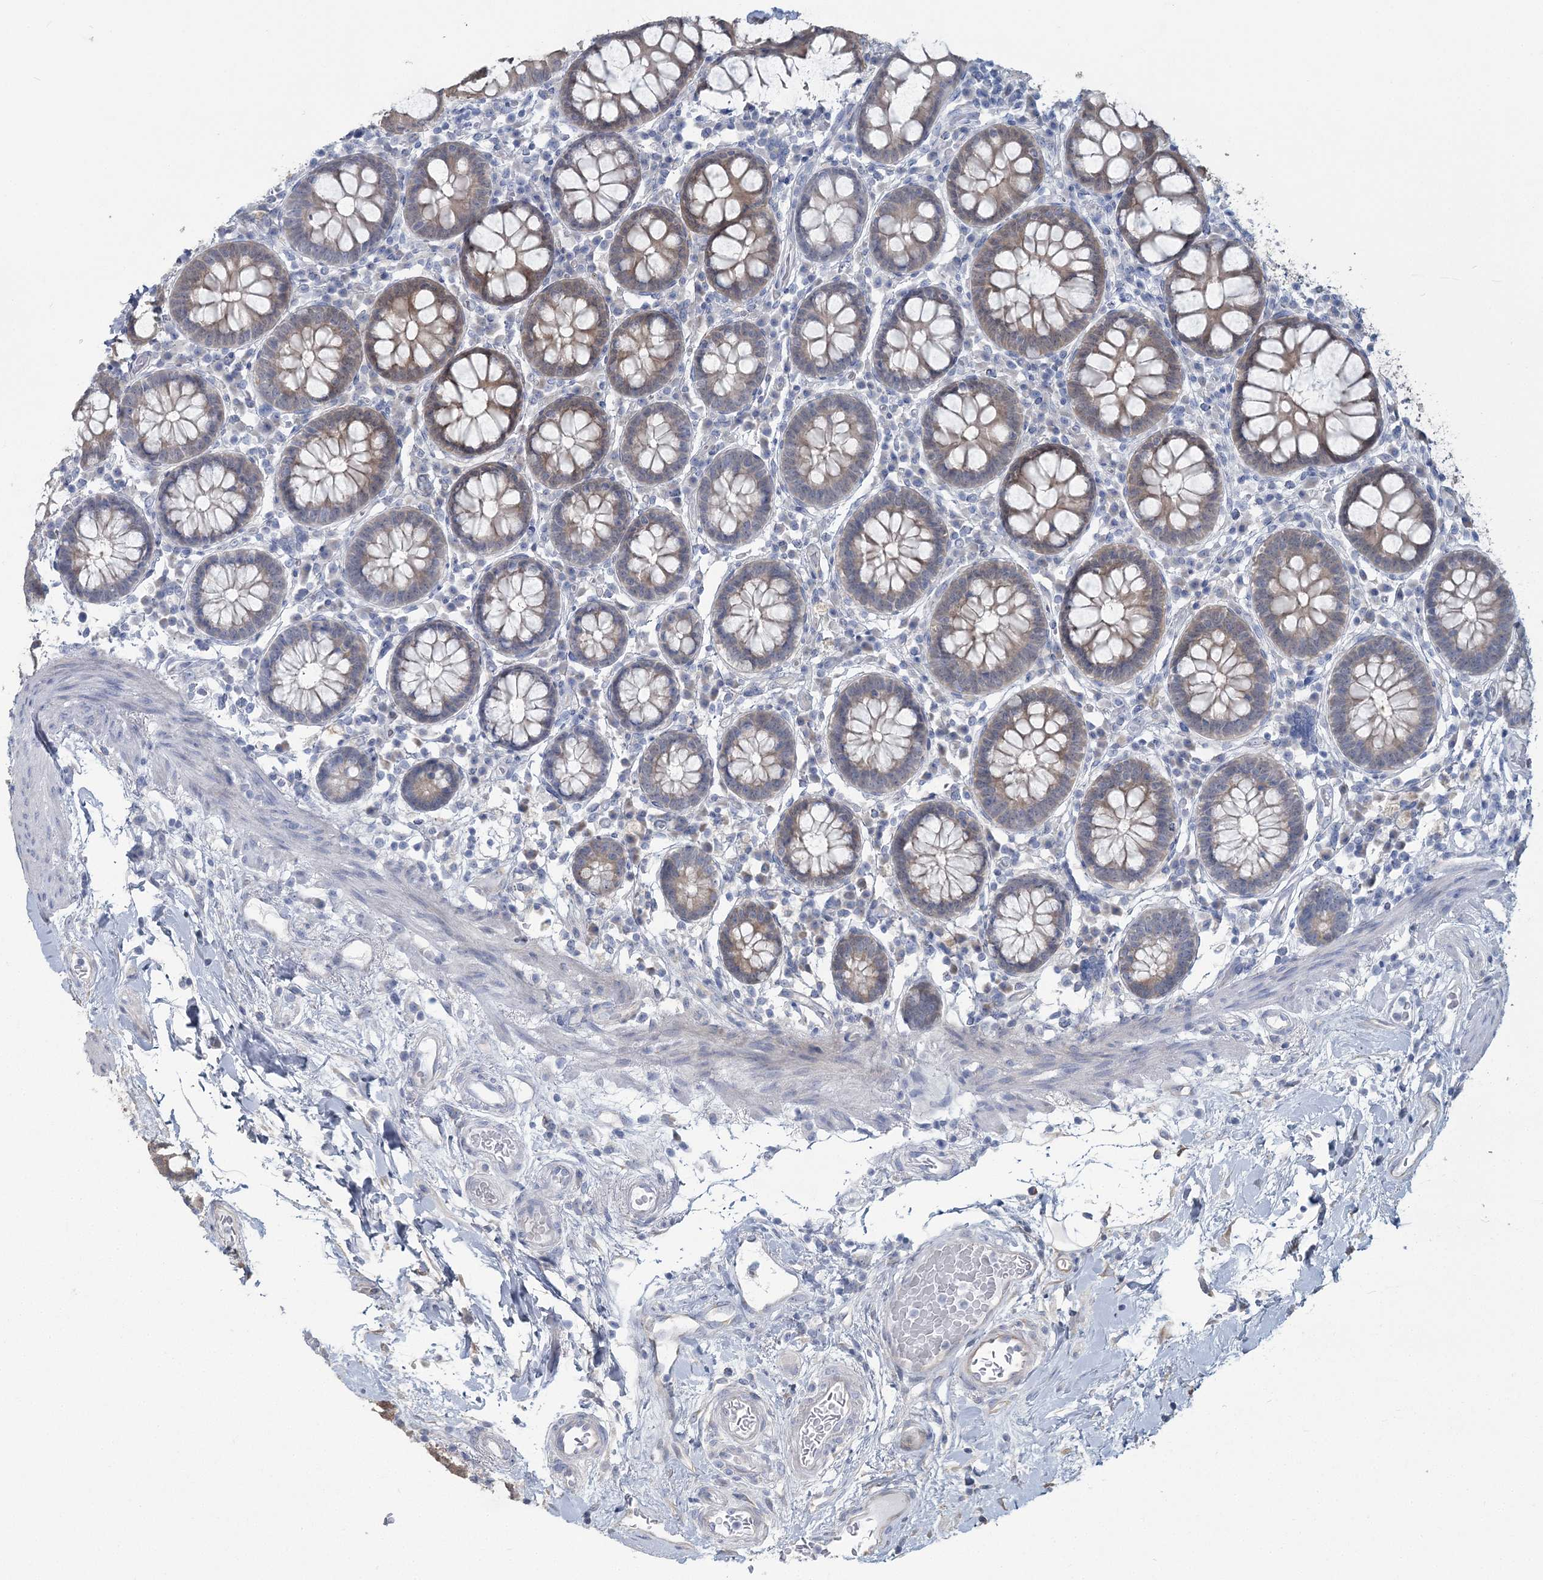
{"staining": {"intensity": "negative", "quantity": "none", "location": "none"}, "tissue": "colon", "cell_type": "Endothelial cells", "image_type": "normal", "snomed": [{"axis": "morphology", "description": "Normal tissue, NOS"}, {"axis": "topography", "description": "Colon"}], "caption": "DAB immunohistochemical staining of unremarkable colon demonstrates no significant positivity in endothelial cells. The staining is performed using DAB brown chromogen with nuclei counter-stained in using hematoxylin.", "gene": "CMBL", "patient": {"sex": "female", "age": 79}}